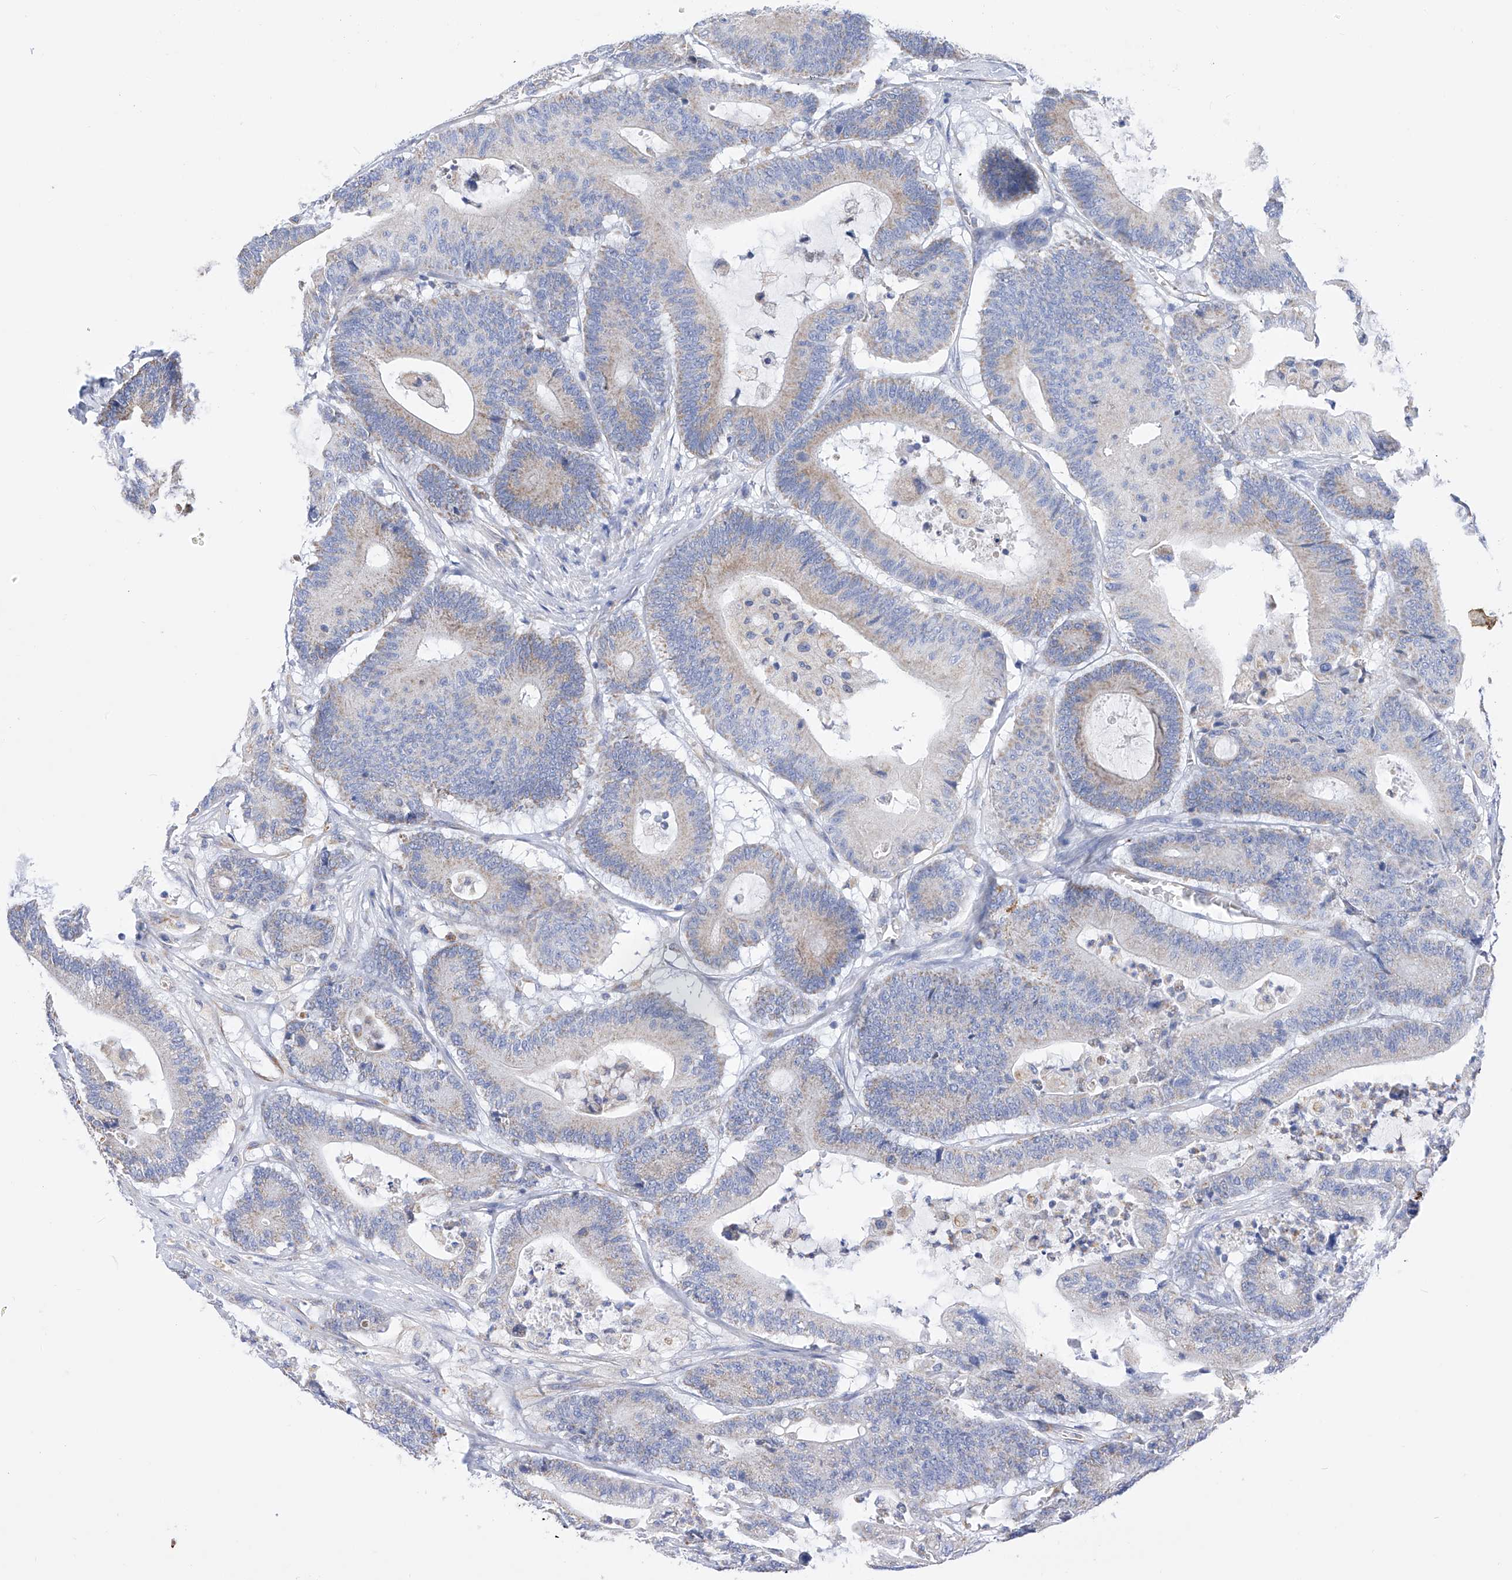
{"staining": {"intensity": "weak", "quantity": "<25%", "location": "cytoplasmic/membranous"}, "tissue": "colorectal cancer", "cell_type": "Tumor cells", "image_type": "cancer", "snomed": [{"axis": "morphology", "description": "Adenocarcinoma, NOS"}, {"axis": "topography", "description": "Colon"}], "caption": "IHC photomicrograph of human colorectal cancer (adenocarcinoma) stained for a protein (brown), which demonstrates no expression in tumor cells.", "gene": "FLG", "patient": {"sex": "female", "age": 84}}